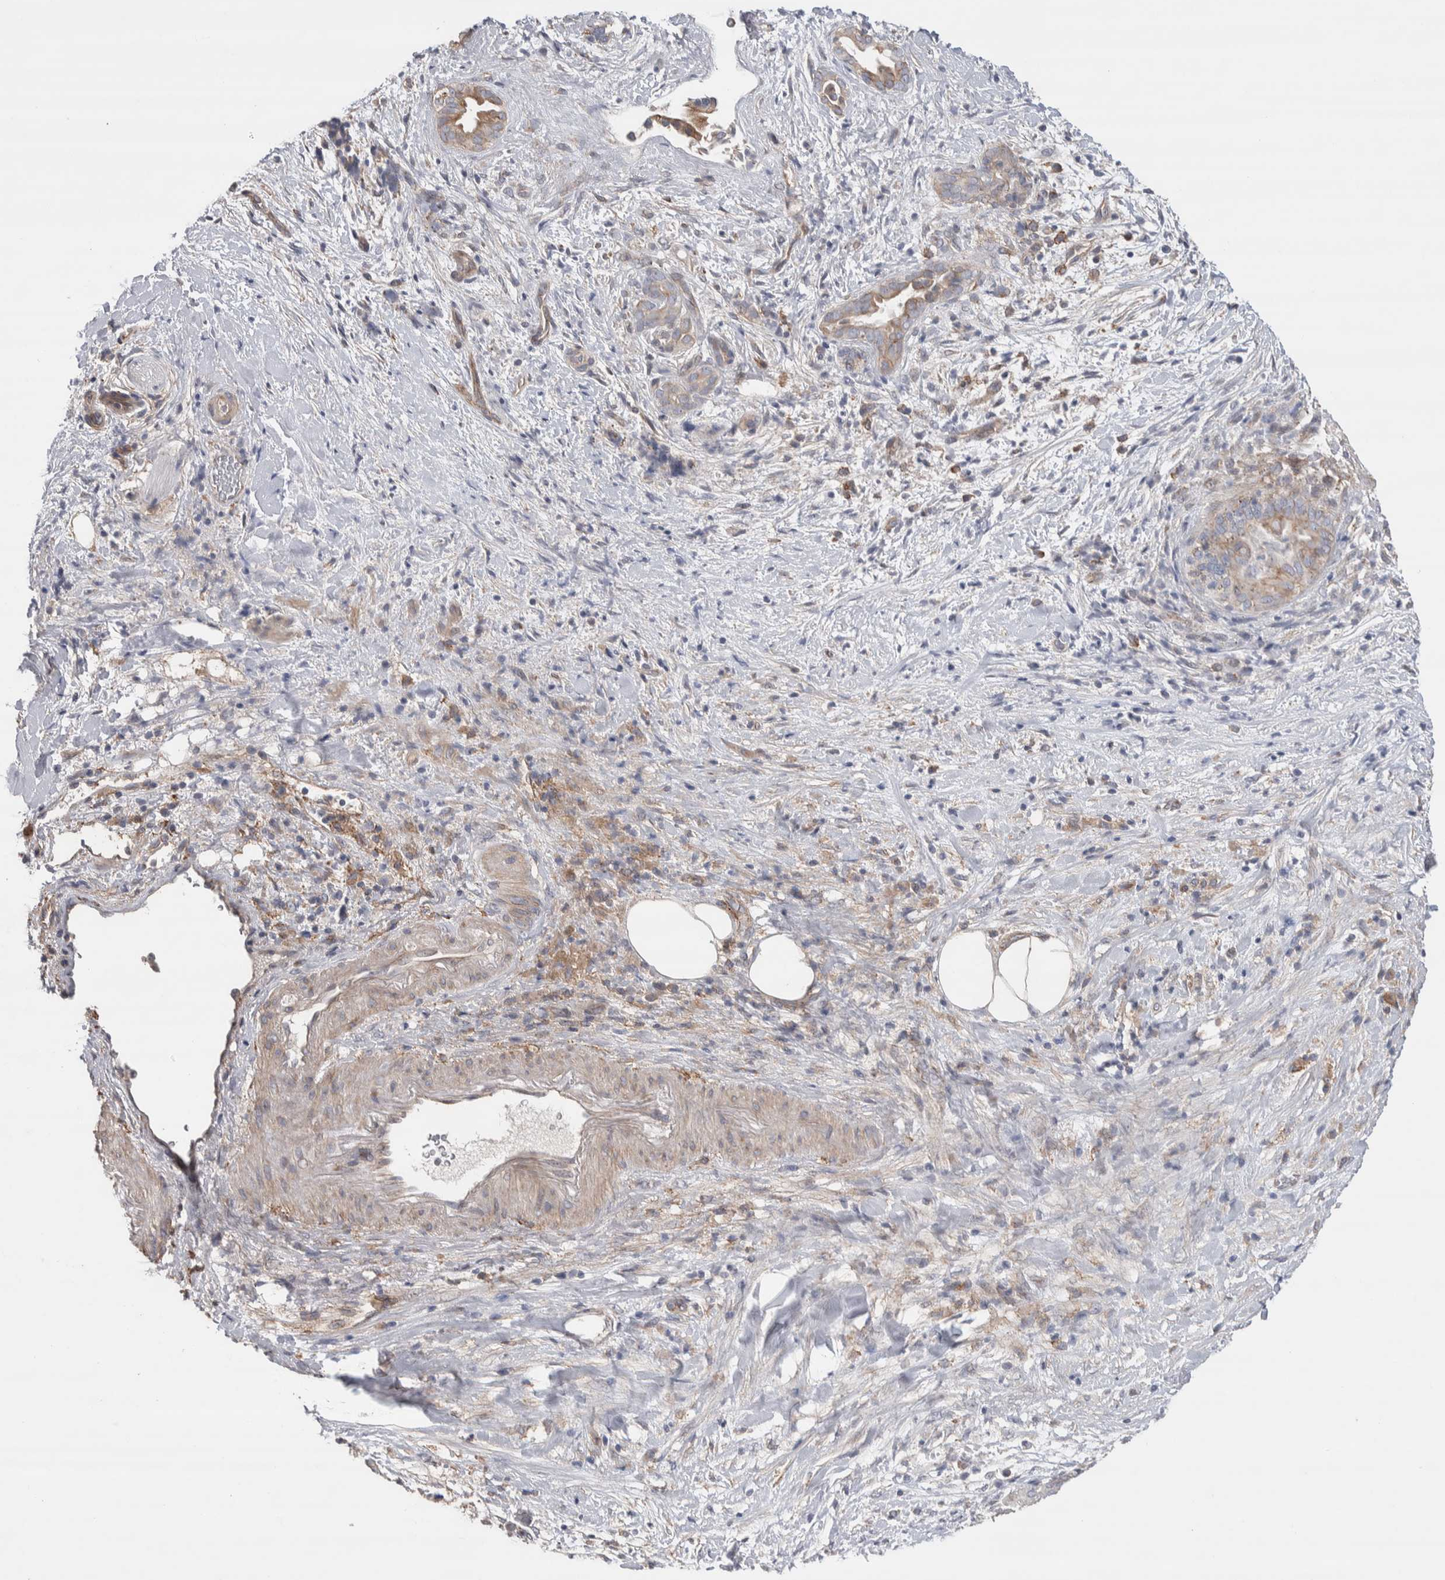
{"staining": {"intensity": "moderate", "quantity": "25%-75%", "location": "cytoplasmic/membranous"}, "tissue": "pancreatic cancer", "cell_type": "Tumor cells", "image_type": "cancer", "snomed": [{"axis": "morphology", "description": "Adenocarcinoma, NOS"}, {"axis": "topography", "description": "Pancreas"}], "caption": "Brown immunohistochemical staining in adenocarcinoma (pancreatic) exhibits moderate cytoplasmic/membranous positivity in approximately 25%-75% of tumor cells.", "gene": "GCNA", "patient": {"sex": "male", "age": 58}}